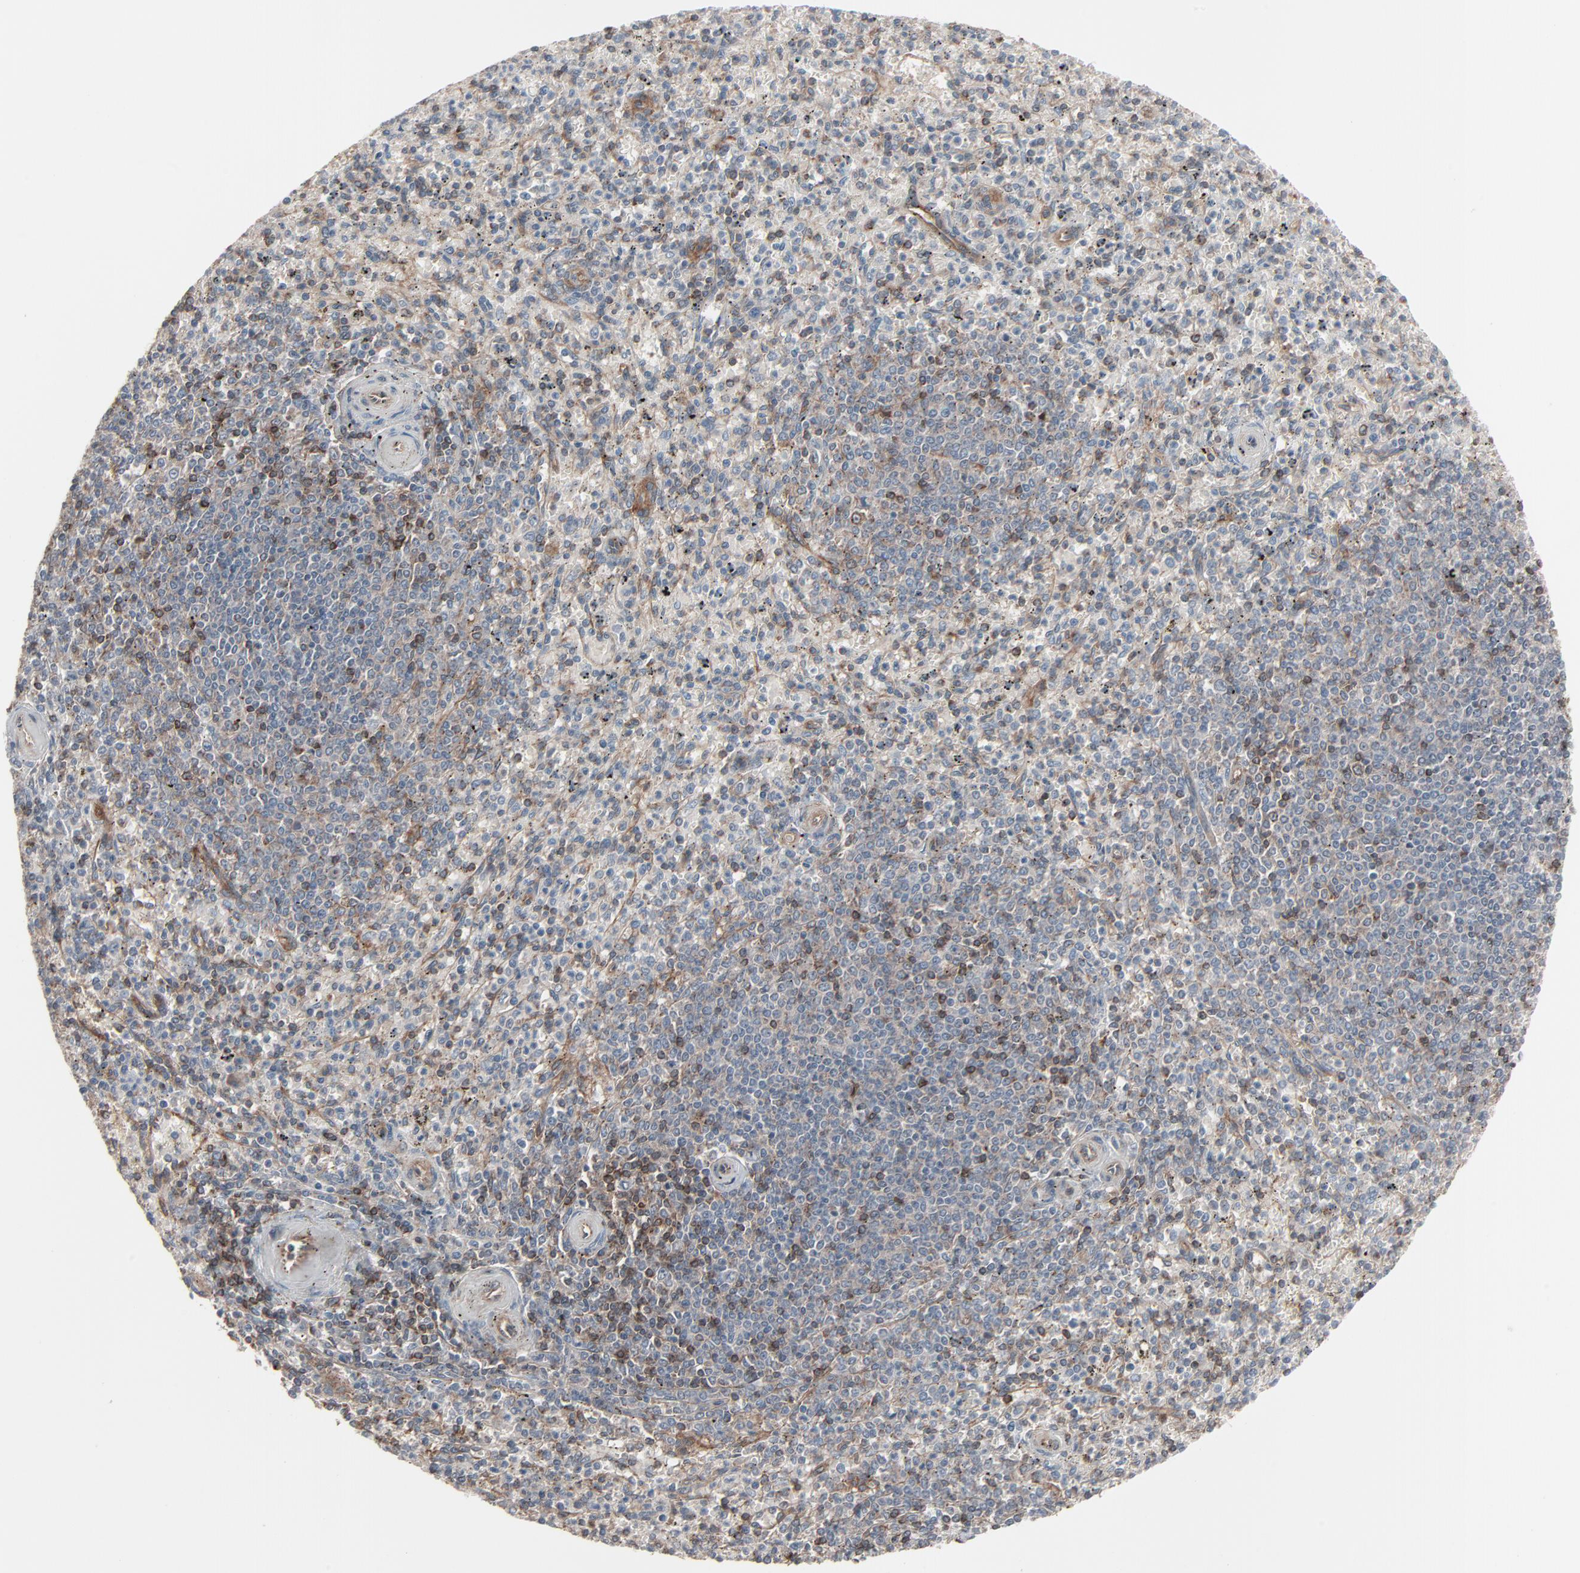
{"staining": {"intensity": "moderate", "quantity": "<25%", "location": "cytoplasmic/membranous"}, "tissue": "spleen", "cell_type": "Cells in red pulp", "image_type": "normal", "snomed": [{"axis": "morphology", "description": "Normal tissue, NOS"}, {"axis": "topography", "description": "Spleen"}], "caption": "Immunohistochemical staining of unremarkable spleen displays low levels of moderate cytoplasmic/membranous expression in approximately <25% of cells in red pulp.", "gene": "OPTN", "patient": {"sex": "male", "age": 72}}